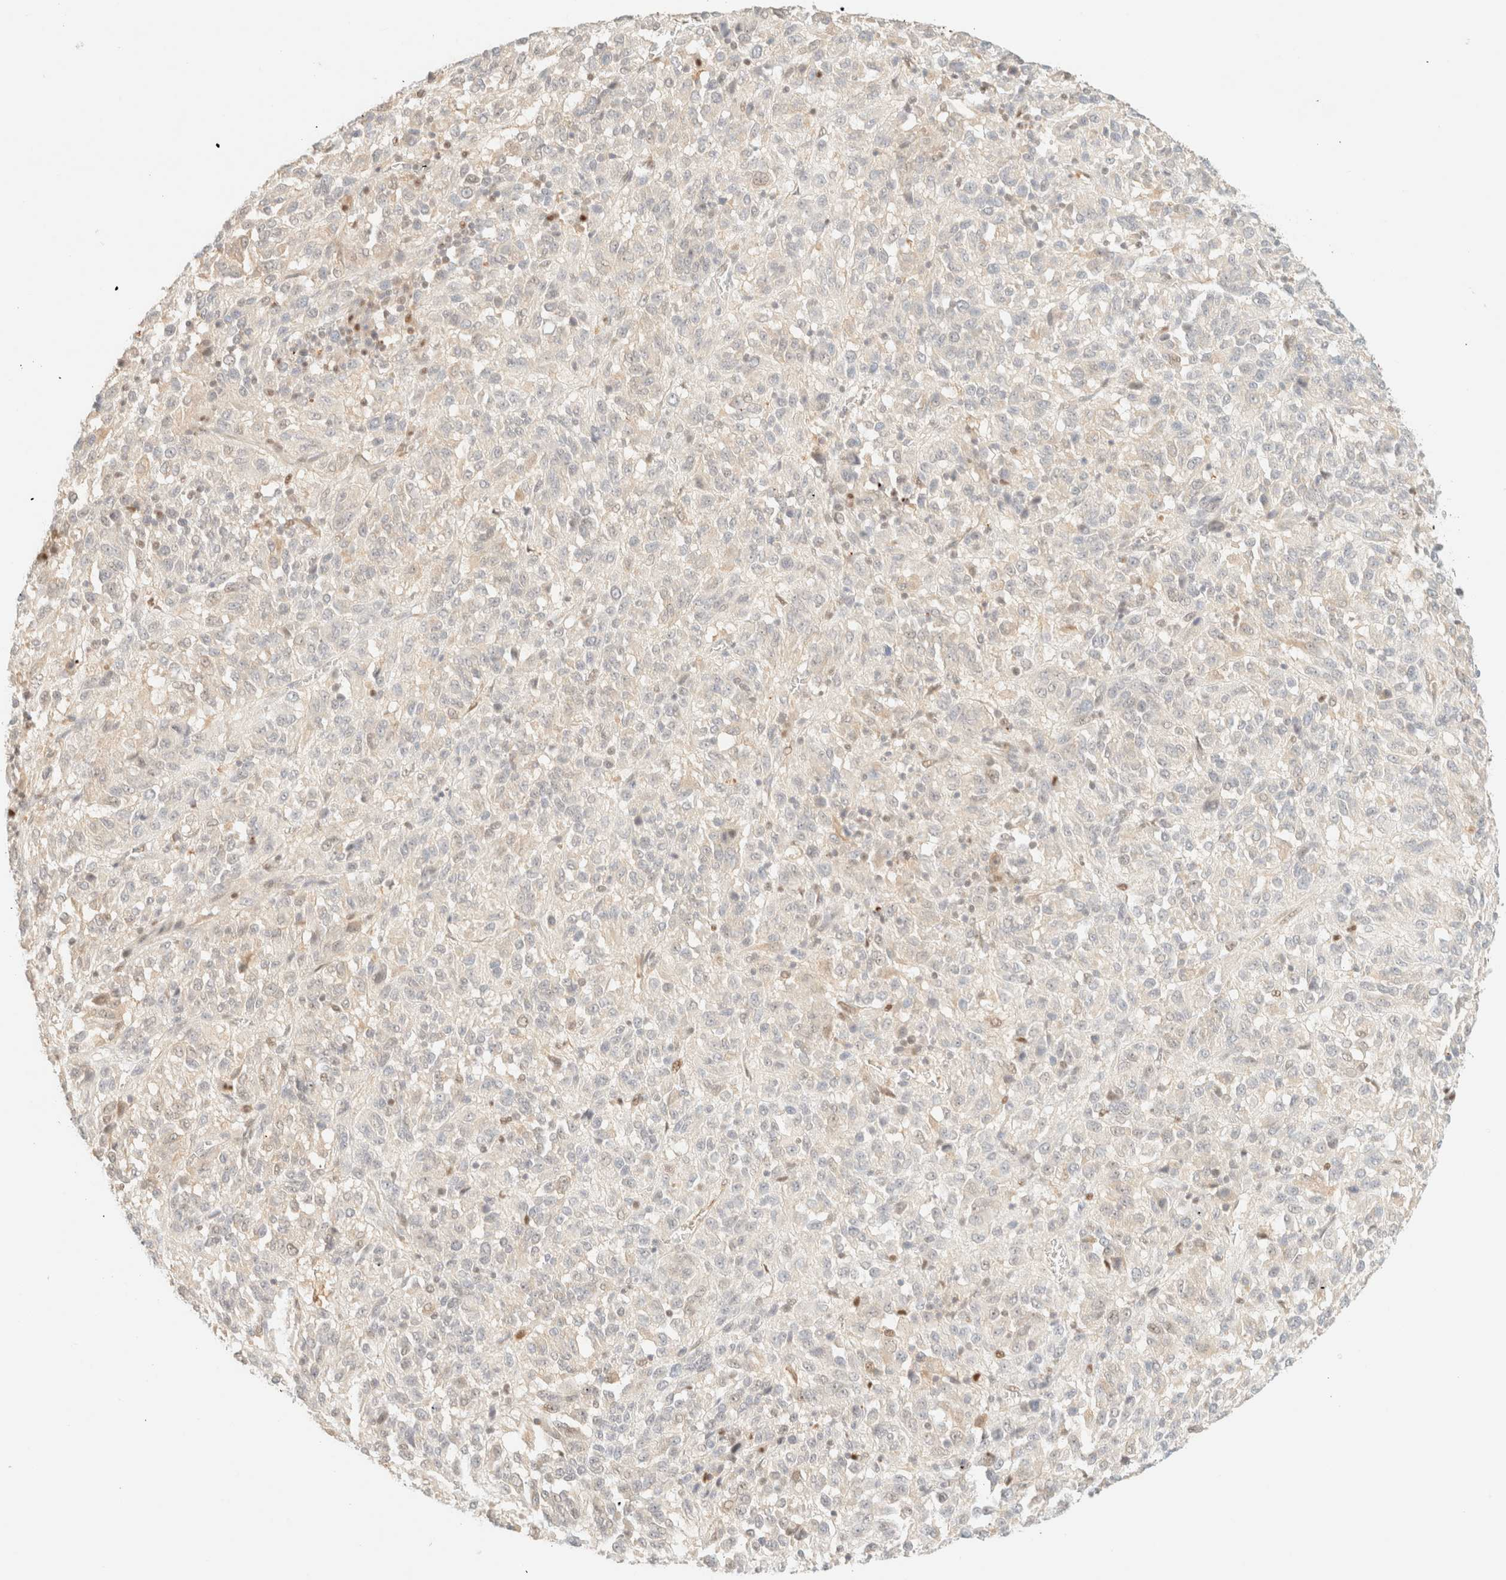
{"staining": {"intensity": "negative", "quantity": "none", "location": "none"}, "tissue": "melanoma", "cell_type": "Tumor cells", "image_type": "cancer", "snomed": [{"axis": "morphology", "description": "Malignant melanoma, Metastatic site"}, {"axis": "topography", "description": "Lung"}], "caption": "An immunohistochemistry (IHC) histopathology image of malignant melanoma (metastatic site) is shown. There is no staining in tumor cells of malignant melanoma (metastatic site).", "gene": "TSR1", "patient": {"sex": "male", "age": 64}}